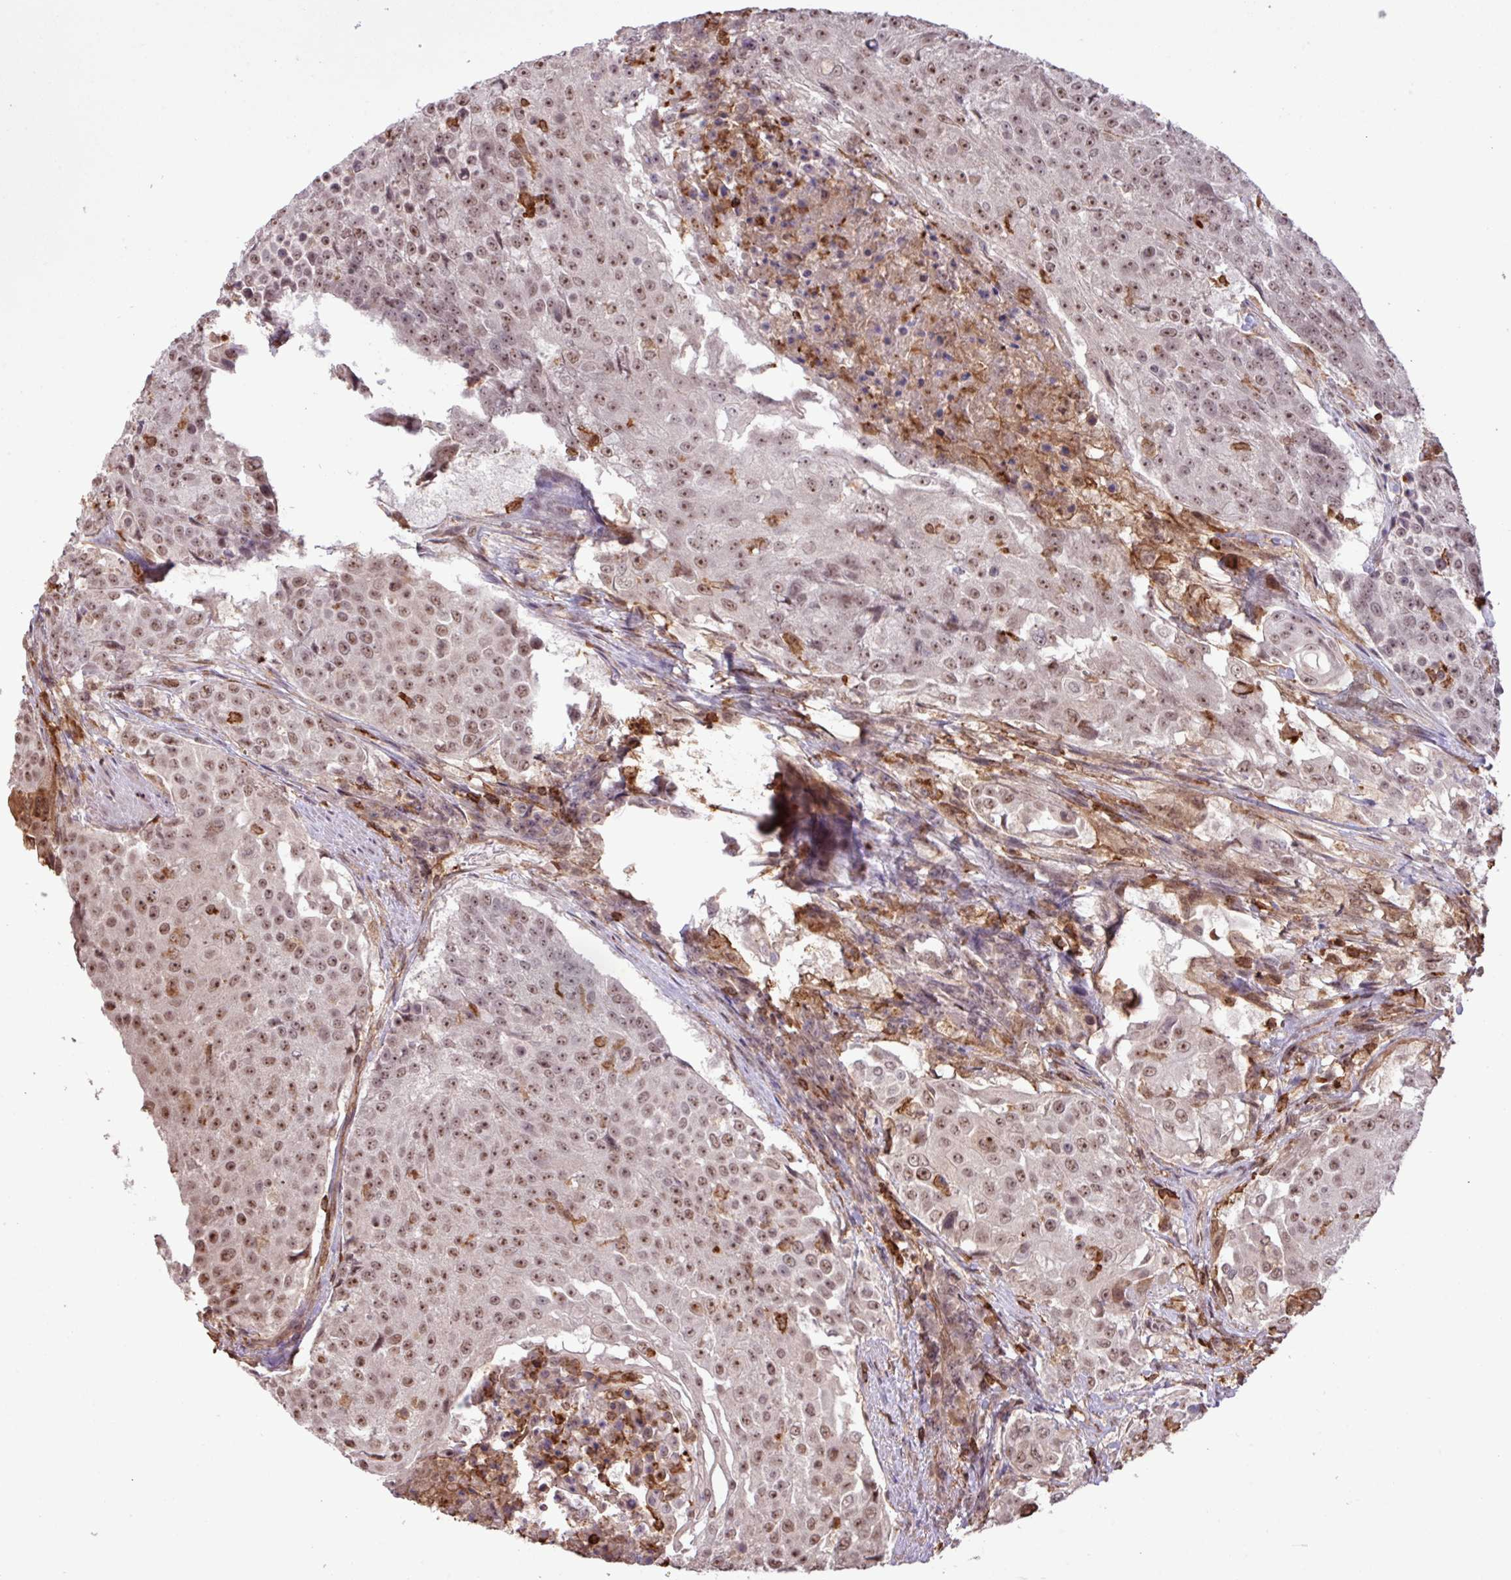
{"staining": {"intensity": "moderate", "quantity": ">75%", "location": "nuclear"}, "tissue": "urothelial cancer", "cell_type": "Tumor cells", "image_type": "cancer", "snomed": [{"axis": "morphology", "description": "Urothelial carcinoma, High grade"}, {"axis": "topography", "description": "Urinary bladder"}], "caption": "The immunohistochemical stain labels moderate nuclear expression in tumor cells of urothelial cancer tissue.", "gene": "GON7", "patient": {"sex": "female", "age": 63}}